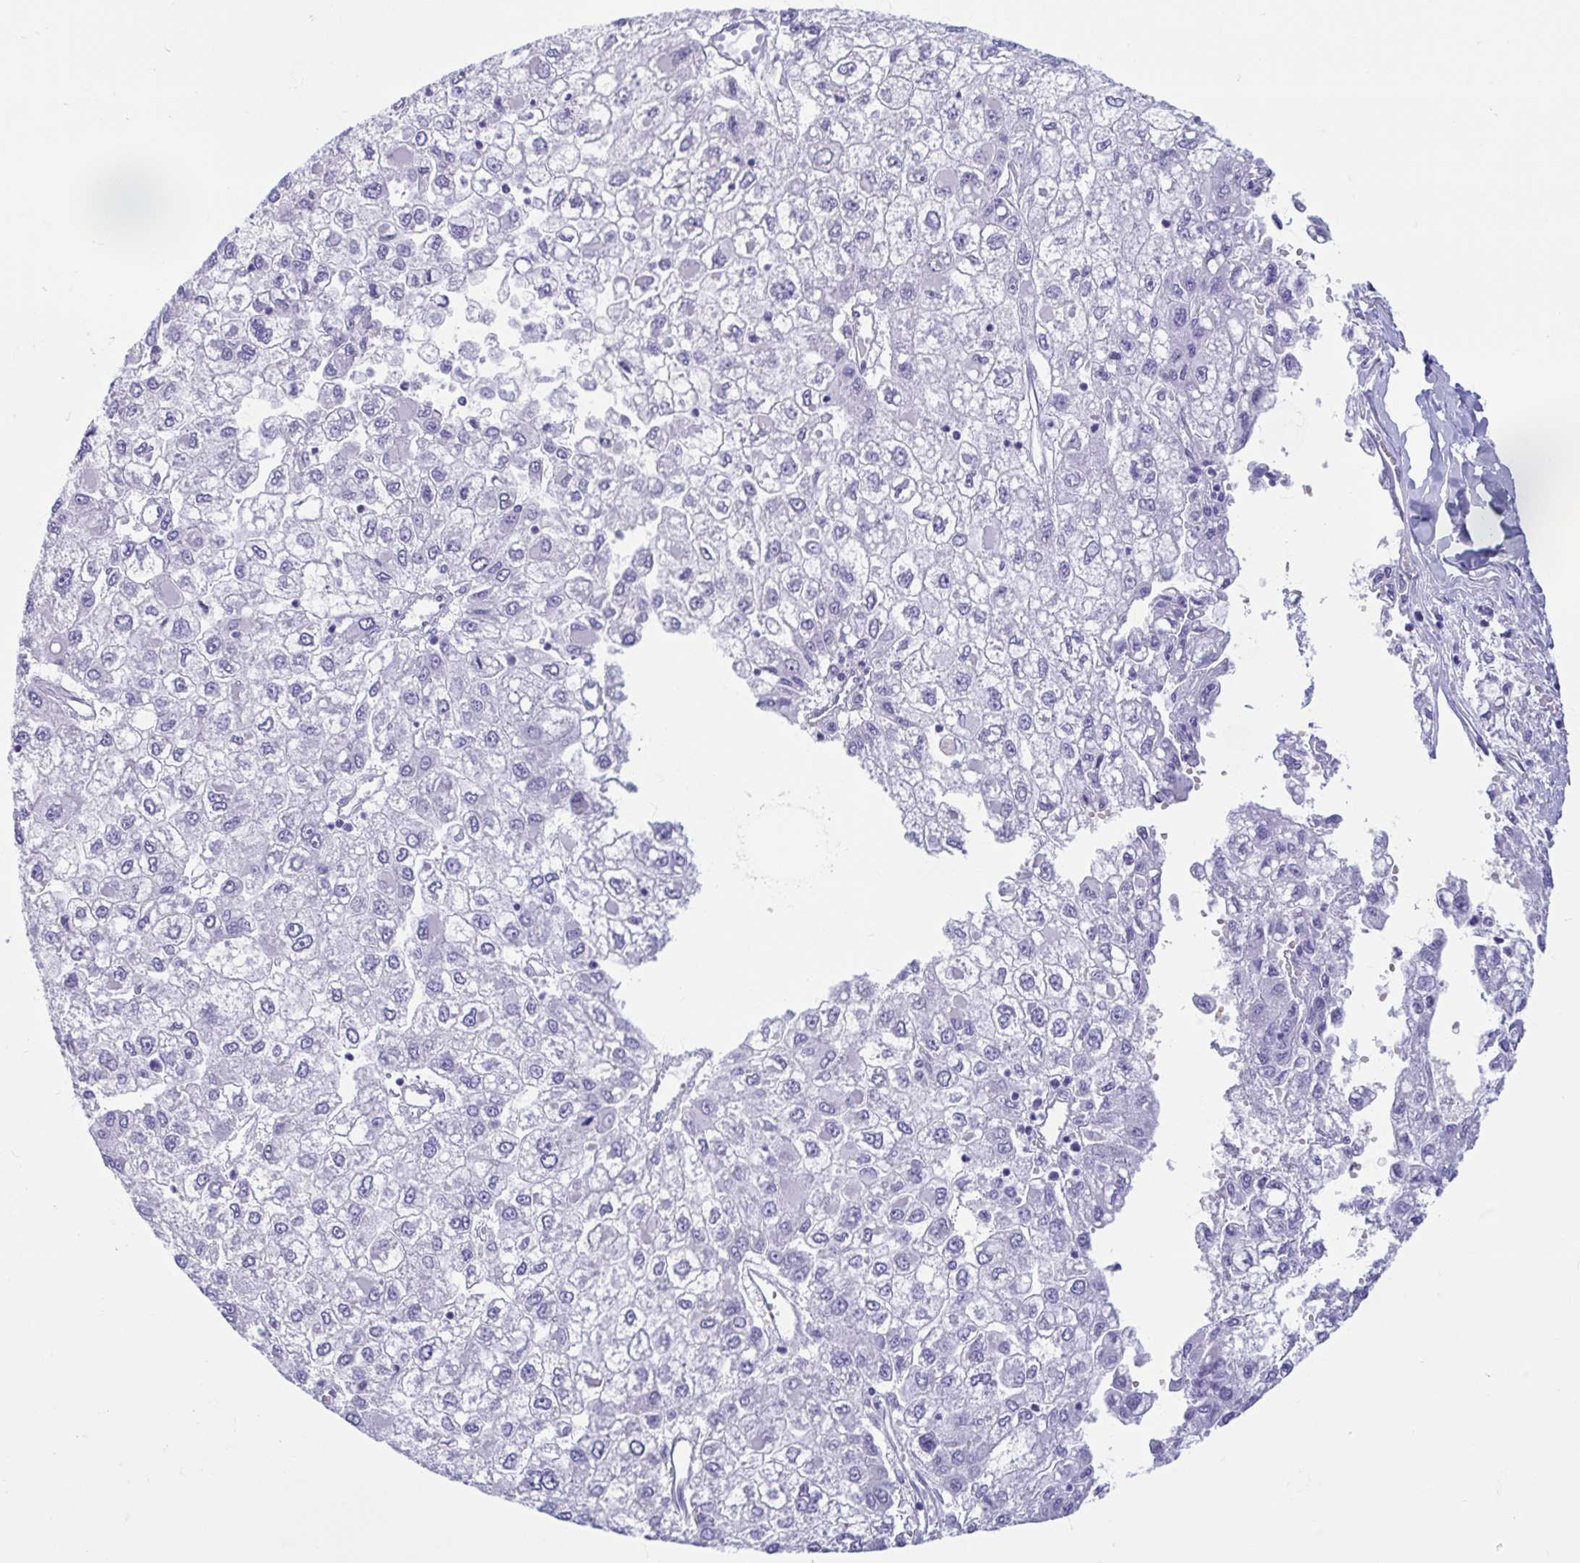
{"staining": {"intensity": "negative", "quantity": "none", "location": "none"}, "tissue": "liver cancer", "cell_type": "Tumor cells", "image_type": "cancer", "snomed": [{"axis": "morphology", "description": "Carcinoma, Hepatocellular, NOS"}, {"axis": "topography", "description": "Liver"}], "caption": "The histopathology image displays no significant positivity in tumor cells of liver cancer (hepatocellular carcinoma). The staining was performed using DAB to visualize the protein expression in brown, while the nuclei were stained in blue with hematoxylin (Magnification: 20x).", "gene": "MORC4", "patient": {"sex": "male", "age": 40}}